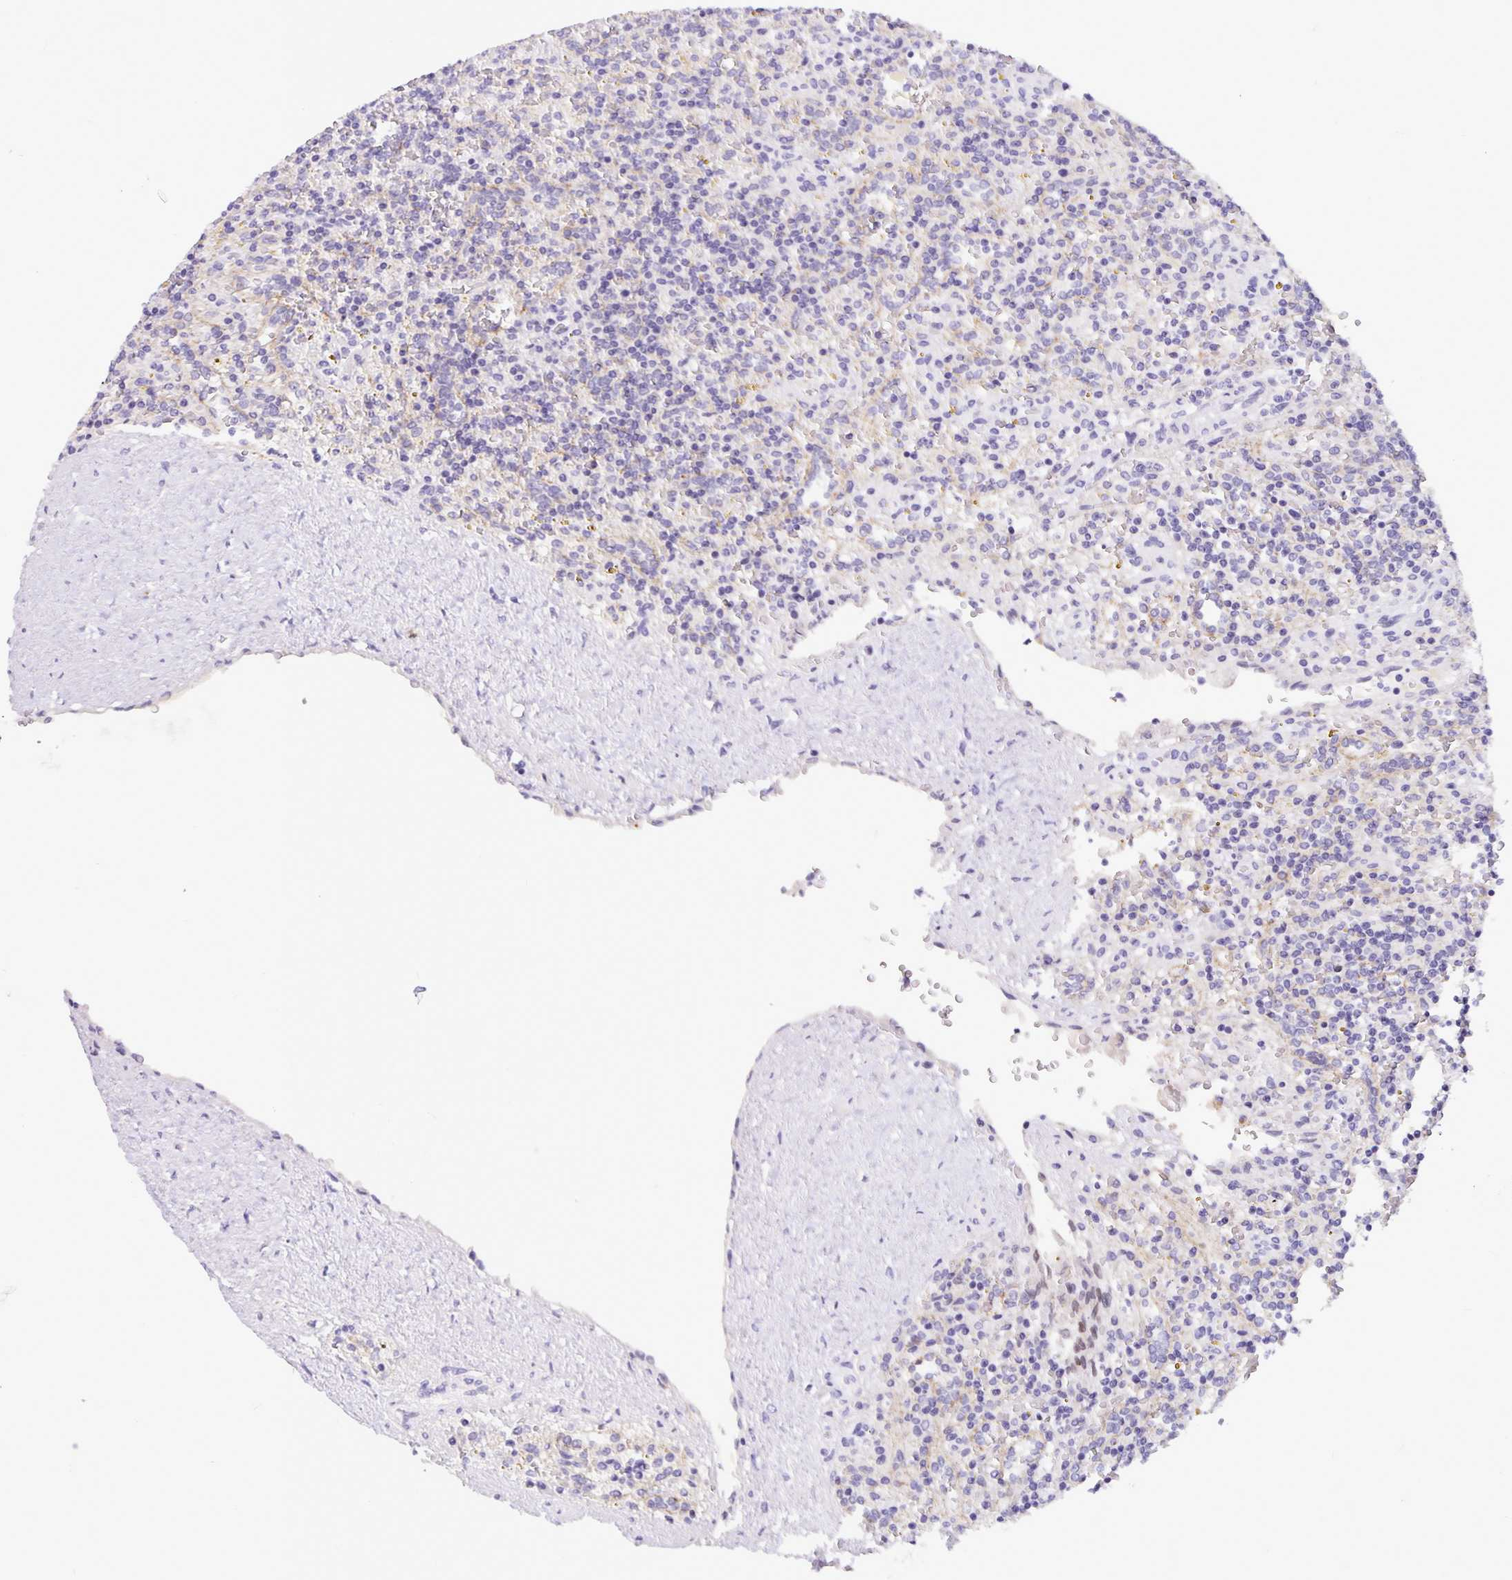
{"staining": {"intensity": "negative", "quantity": "none", "location": "none"}, "tissue": "lymphoma", "cell_type": "Tumor cells", "image_type": "cancer", "snomed": [{"axis": "morphology", "description": "Malignant lymphoma, non-Hodgkin's type, Low grade"}, {"axis": "topography", "description": "Spleen"}], "caption": "Human low-grade malignant lymphoma, non-Hodgkin's type stained for a protein using IHC demonstrates no positivity in tumor cells.", "gene": "FOSL2", "patient": {"sex": "male", "age": 67}}